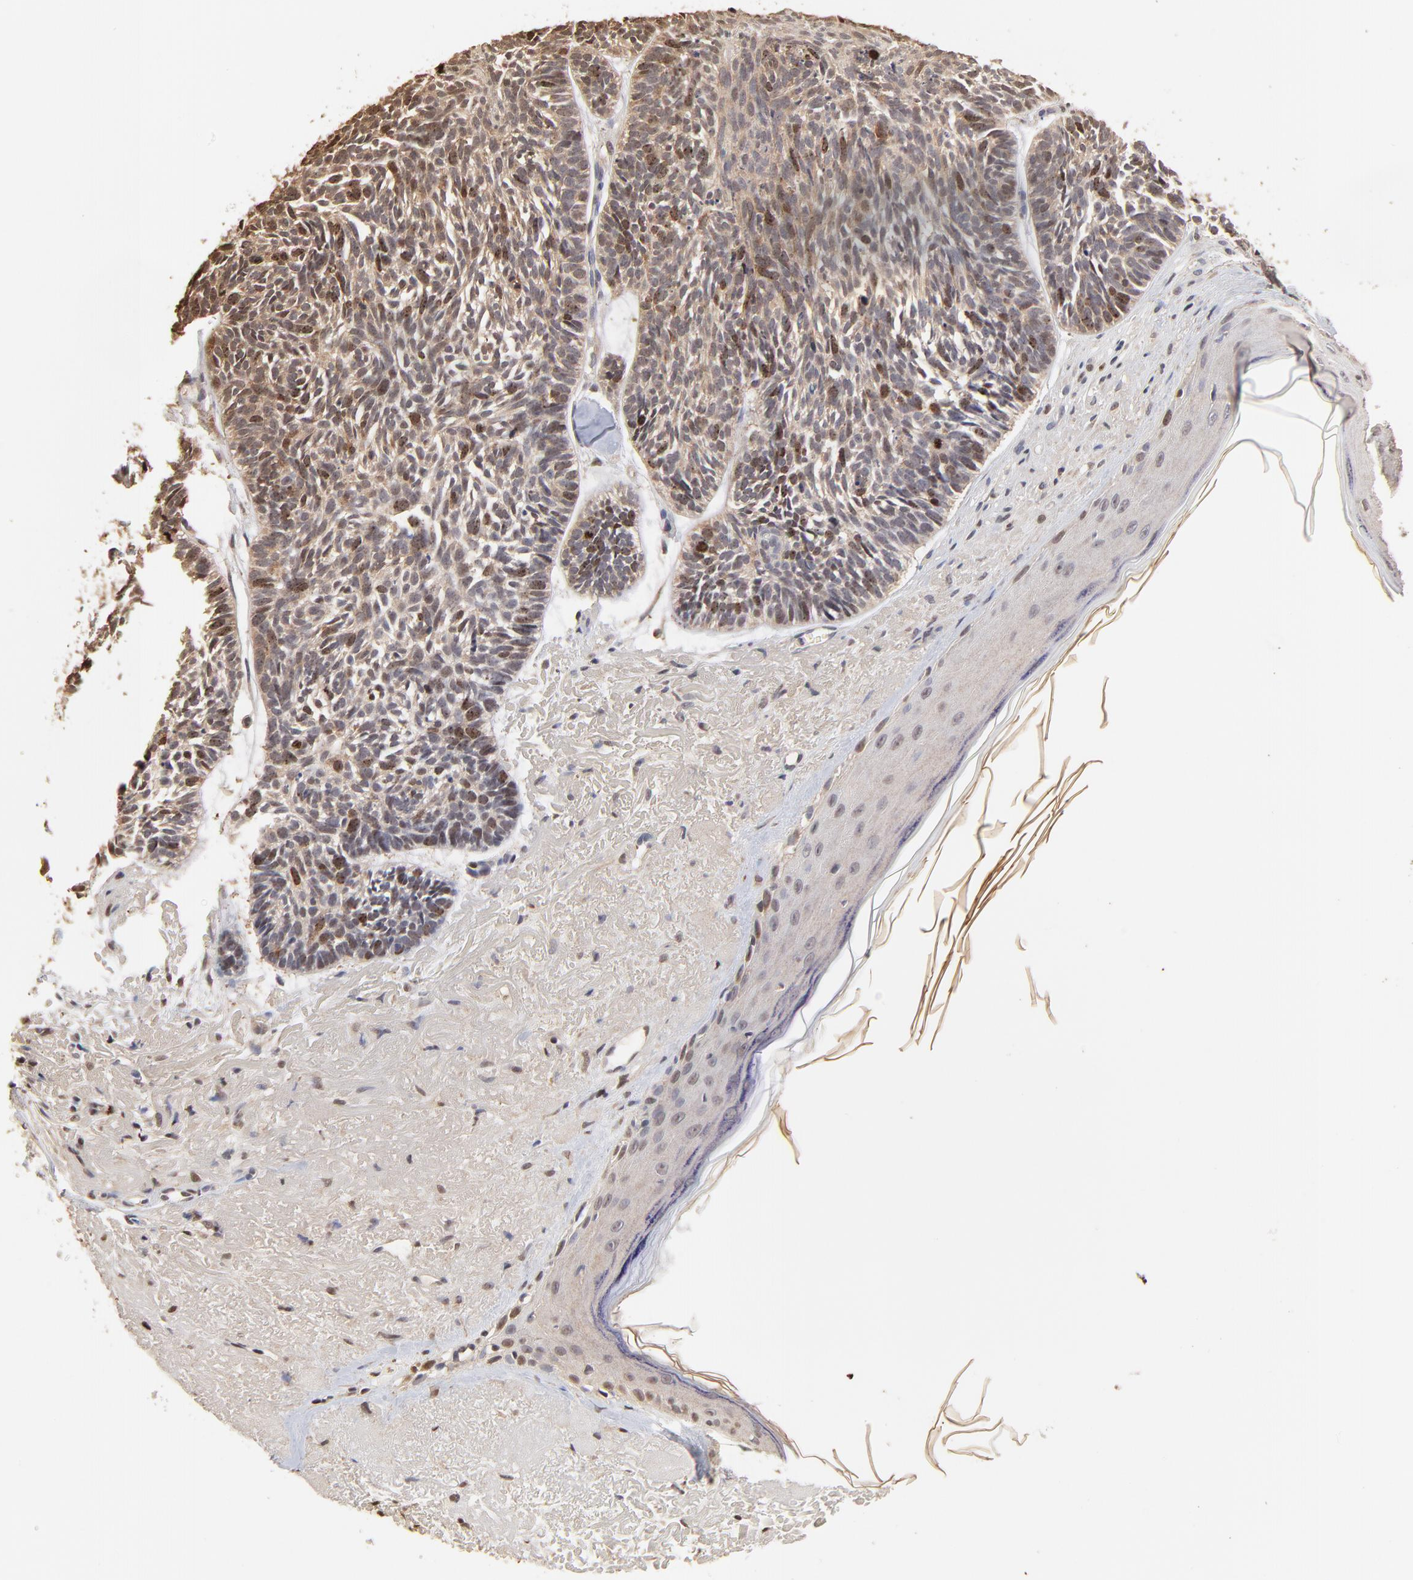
{"staining": {"intensity": "moderate", "quantity": "25%-75%", "location": "nuclear"}, "tissue": "skin cancer", "cell_type": "Tumor cells", "image_type": "cancer", "snomed": [{"axis": "morphology", "description": "Basal cell carcinoma"}, {"axis": "topography", "description": "Skin"}], "caption": "High-magnification brightfield microscopy of skin cancer stained with DAB (brown) and counterstained with hematoxylin (blue). tumor cells exhibit moderate nuclear expression is seen in approximately25%-75% of cells.", "gene": "BIRC5", "patient": {"sex": "female", "age": 87}}